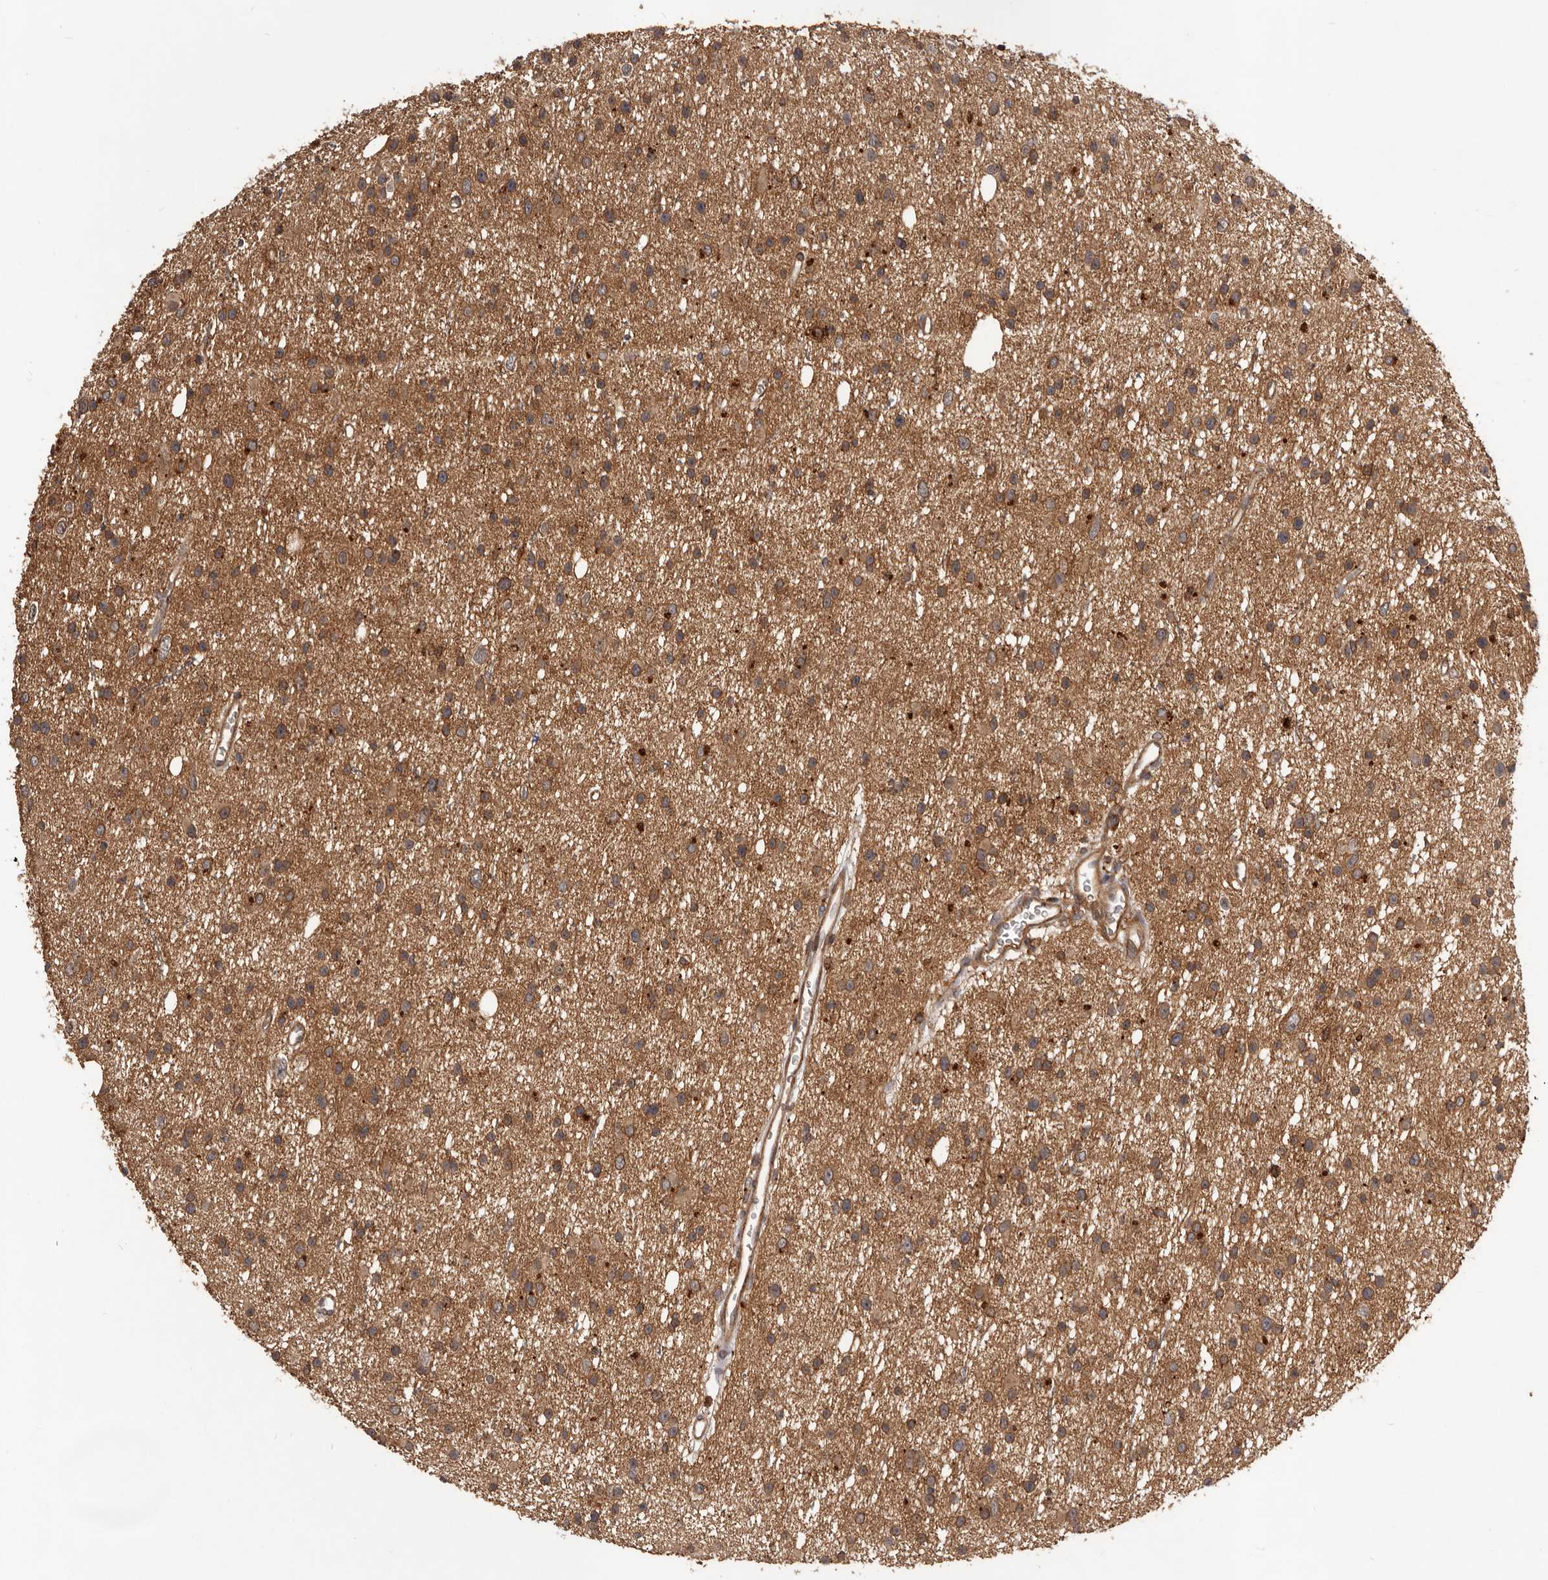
{"staining": {"intensity": "moderate", "quantity": ">75%", "location": "cytoplasmic/membranous"}, "tissue": "glioma", "cell_type": "Tumor cells", "image_type": "cancer", "snomed": [{"axis": "morphology", "description": "Glioma, malignant, Low grade"}, {"axis": "topography", "description": "Cerebral cortex"}], "caption": "Immunohistochemical staining of glioma exhibits medium levels of moderate cytoplasmic/membranous protein expression in about >75% of tumor cells.", "gene": "GLIPR2", "patient": {"sex": "female", "age": 39}}